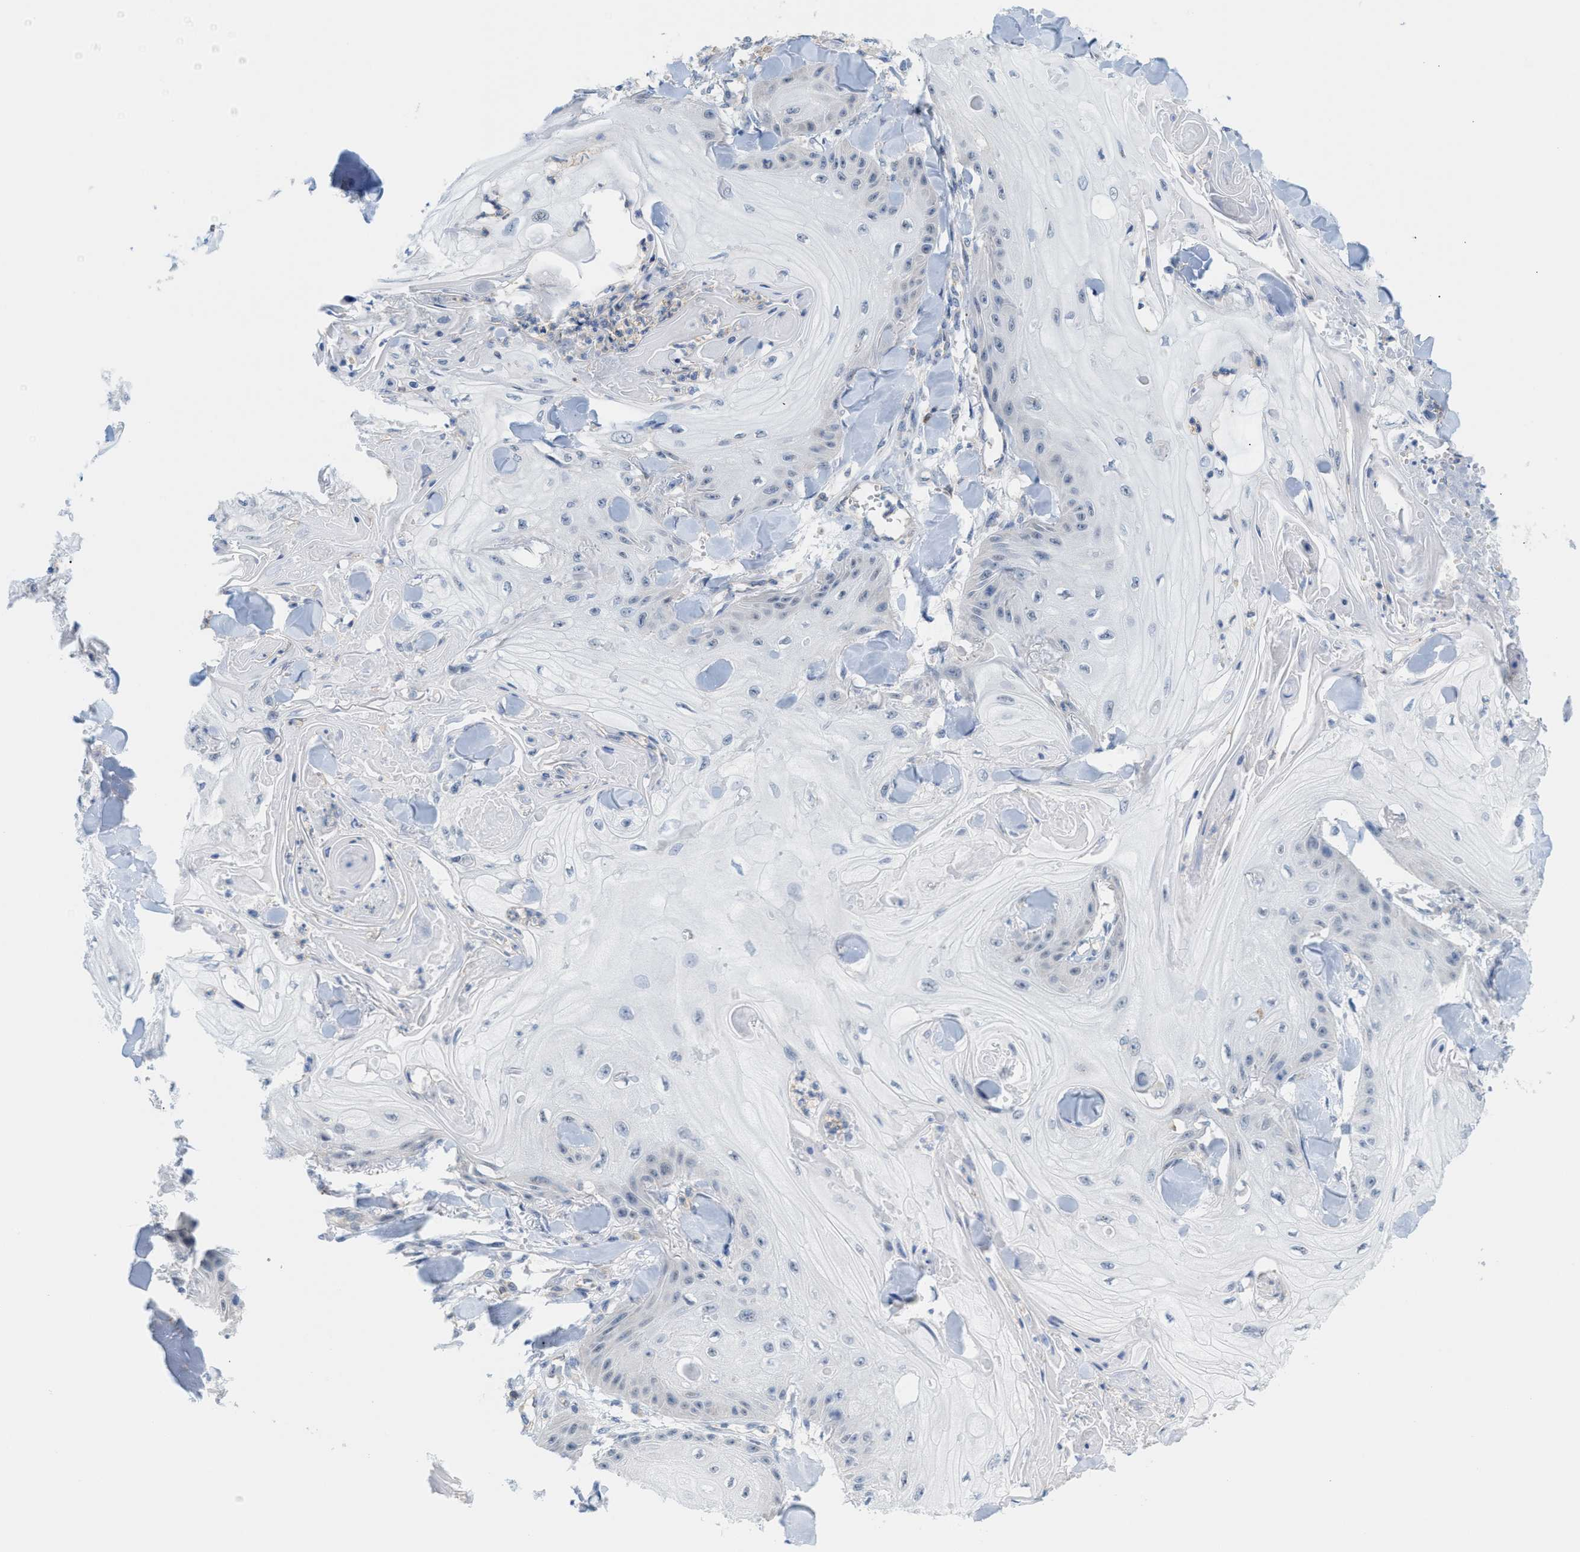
{"staining": {"intensity": "negative", "quantity": "none", "location": "none"}, "tissue": "skin cancer", "cell_type": "Tumor cells", "image_type": "cancer", "snomed": [{"axis": "morphology", "description": "Squamous cell carcinoma, NOS"}, {"axis": "topography", "description": "Skin"}], "caption": "Immunohistochemistry (IHC) photomicrograph of neoplastic tissue: skin cancer stained with DAB (3,3'-diaminobenzidine) shows no significant protein positivity in tumor cells. (DAB (3,3'-diaminobenzidine) IHC visualized using brightfield microscopy, high magnification).", "gene": "IL16", "patient": {"sex": "male", "age": 74}}